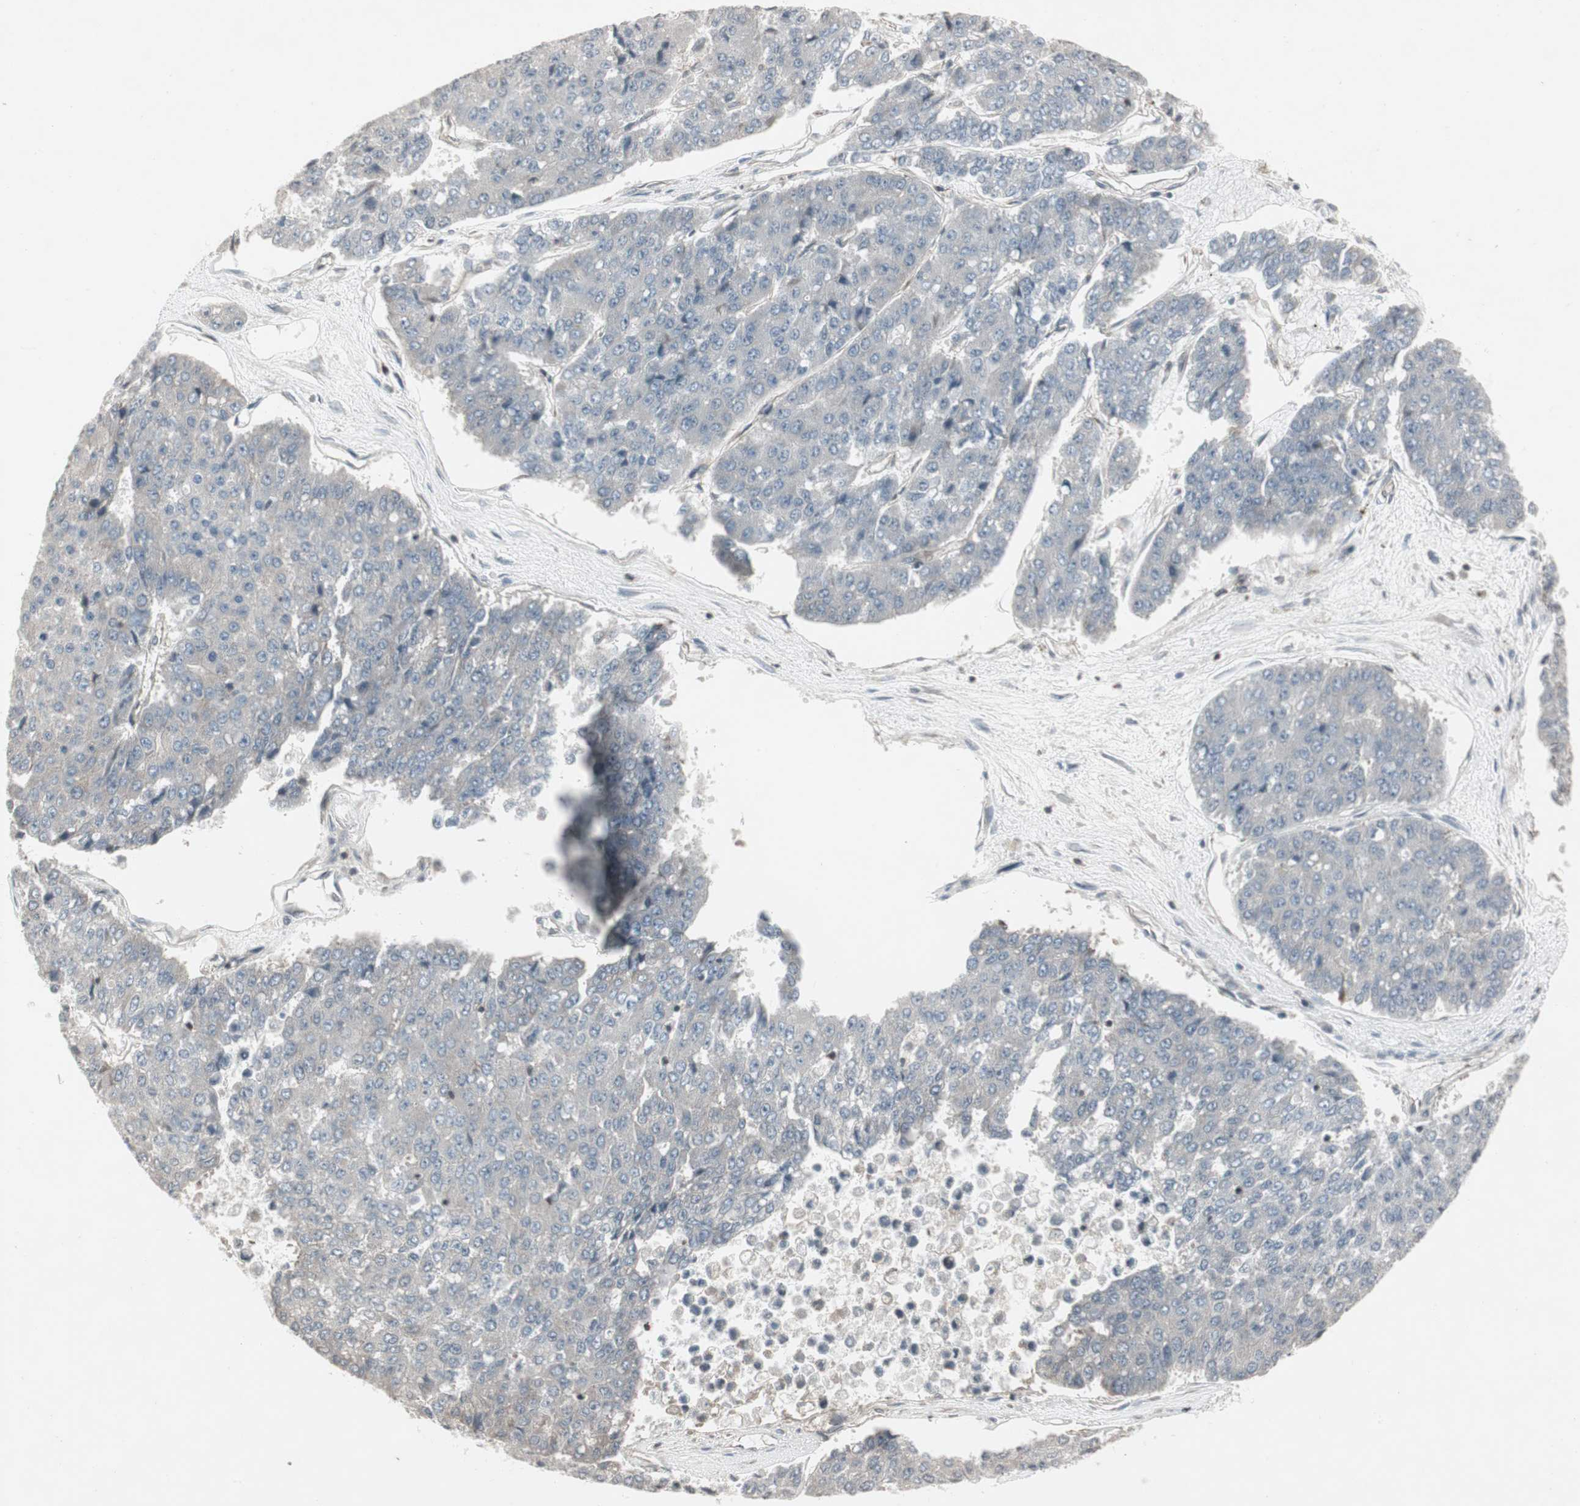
{"staining": {"intensity": "negative", "quantity": "none", "location": "none"}, "tissue": "pancreatic cancer", "cell_type": "Tumor cells", "image_type": "cancer", "snomed": [{"axis": "morphology", "description": "Adenocarcinoma, NOS"}, {"axis": "topography", "description": "Pancreas"}], "caption": "High power microscopy micrograph of an IHC image of pancreatic cancer (adenocarcinoma), revealing no significant staining in tumor cells.", "gene": "ARHGEF1", "patient": {"sex": "male", "age": 50}}